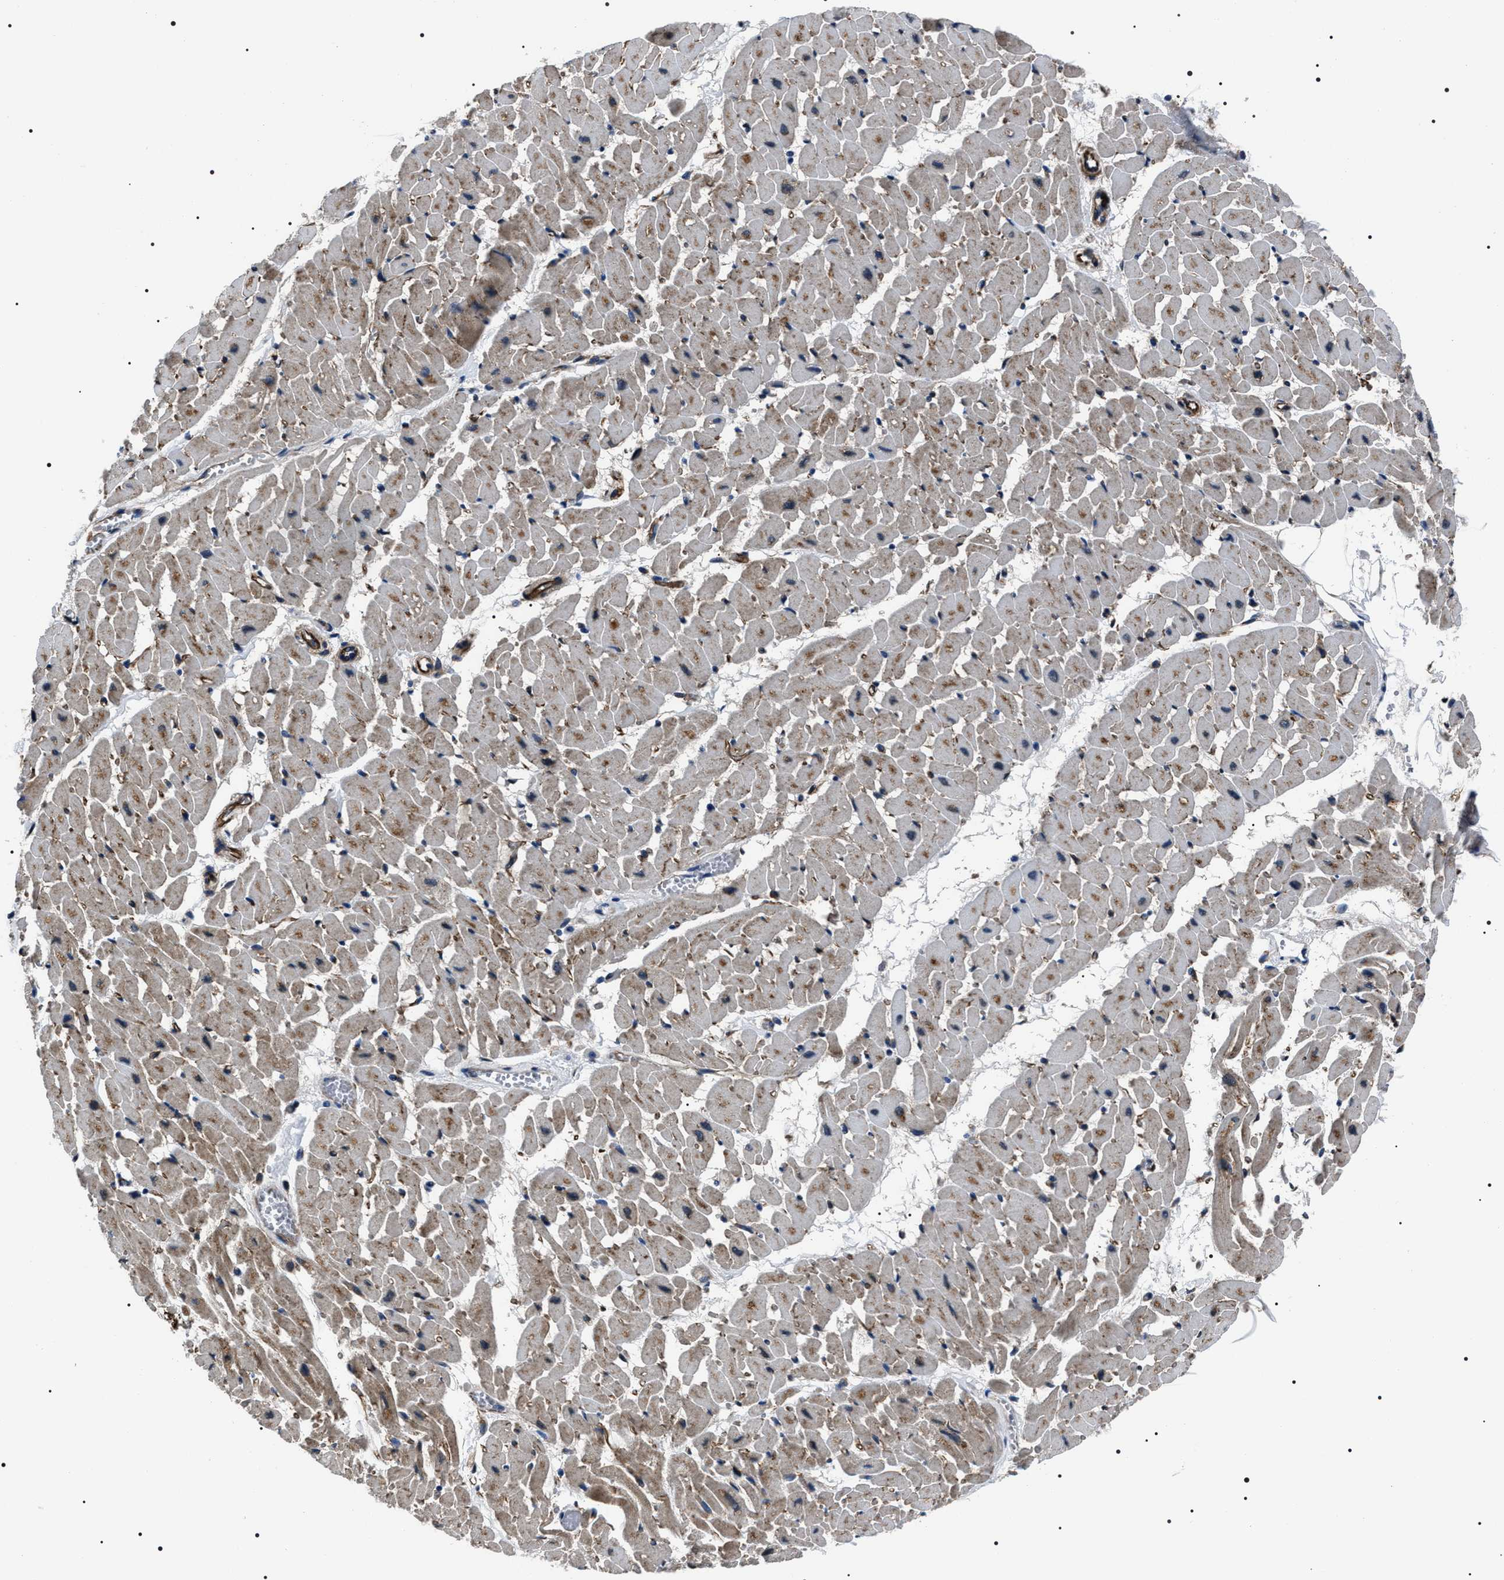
{"staining": {"intensity": "moderate", "quantity": ">75%", "location": "cytoplasmic/membranous"}, "tissue": "heart muscle", "cell_type": "Cardiomyocytes", "image_type": "normal", "snomed": [{"axis": "morphology", "description": "Normal tissue, NOS"}, {"axis": "topography", "description": "Heart"}], "caption": "Protein staining exhibits moderate cytoplasmic/membranous positivity in about >75% of cardiomyocytes in normal heart muscle.", "gene": "BAG2", "patient": {"sex": "female", "age": 19}}